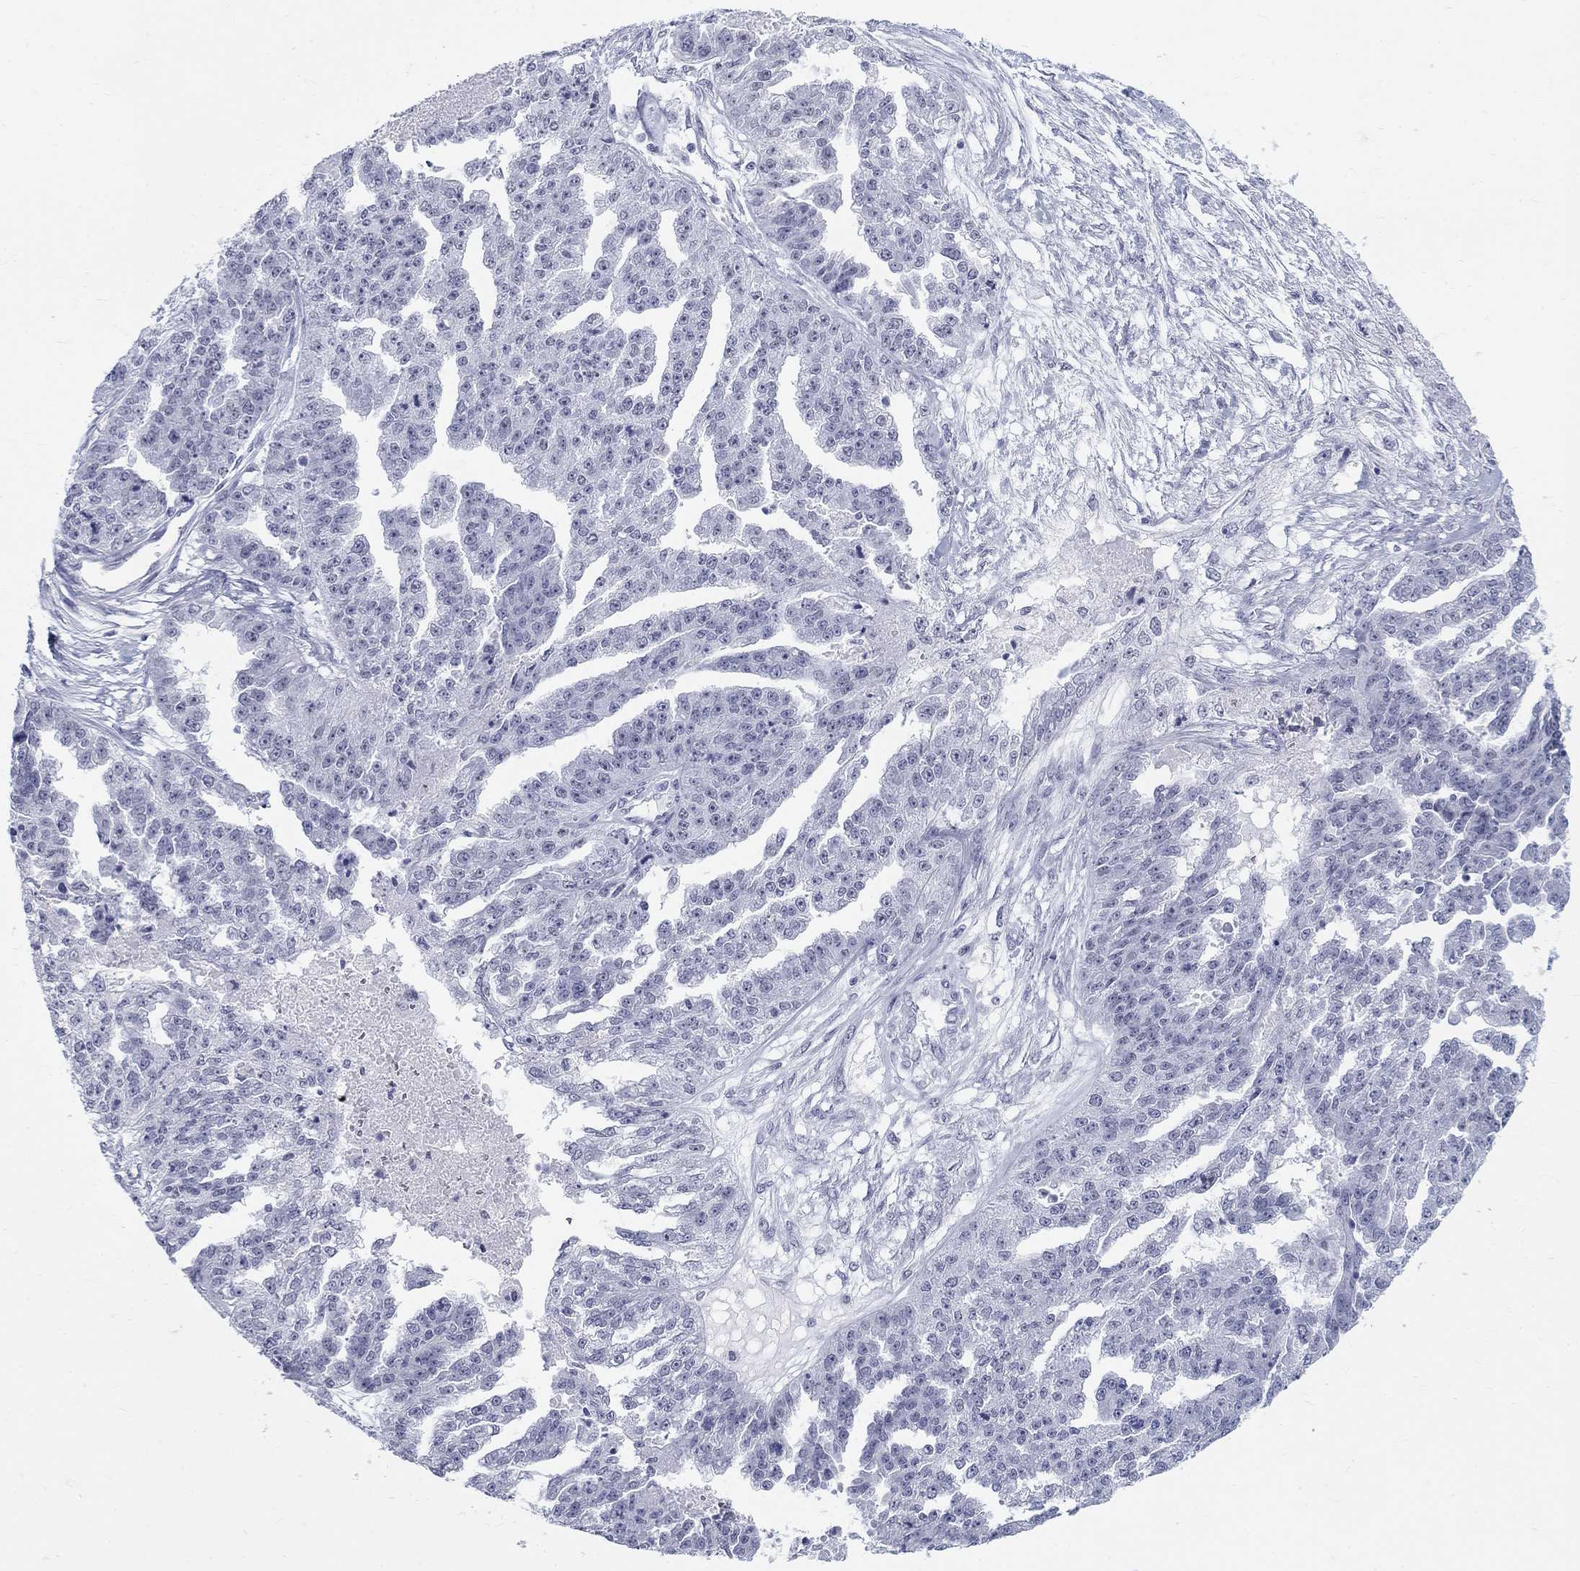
{"staining": {"intensity": "negative", "quantity": "none", "location": "none"}, "tissue": "ovarian cancer", "cell_type": "Tumor cells", "image_type": "cancer", "snomed": [{"axis": "morphology", "description": "Cystadenocarcinoma, serous, NOS"}, {"axis": "topography", "description": "Ovary"}], "caption": "This is an IHC histopathology image of ovarian cancer (serous cystadenocarcinoma). There is no expression in tumor cells.", "gene": "DMTN", "patient": {"sex": "female", "age": 58}}